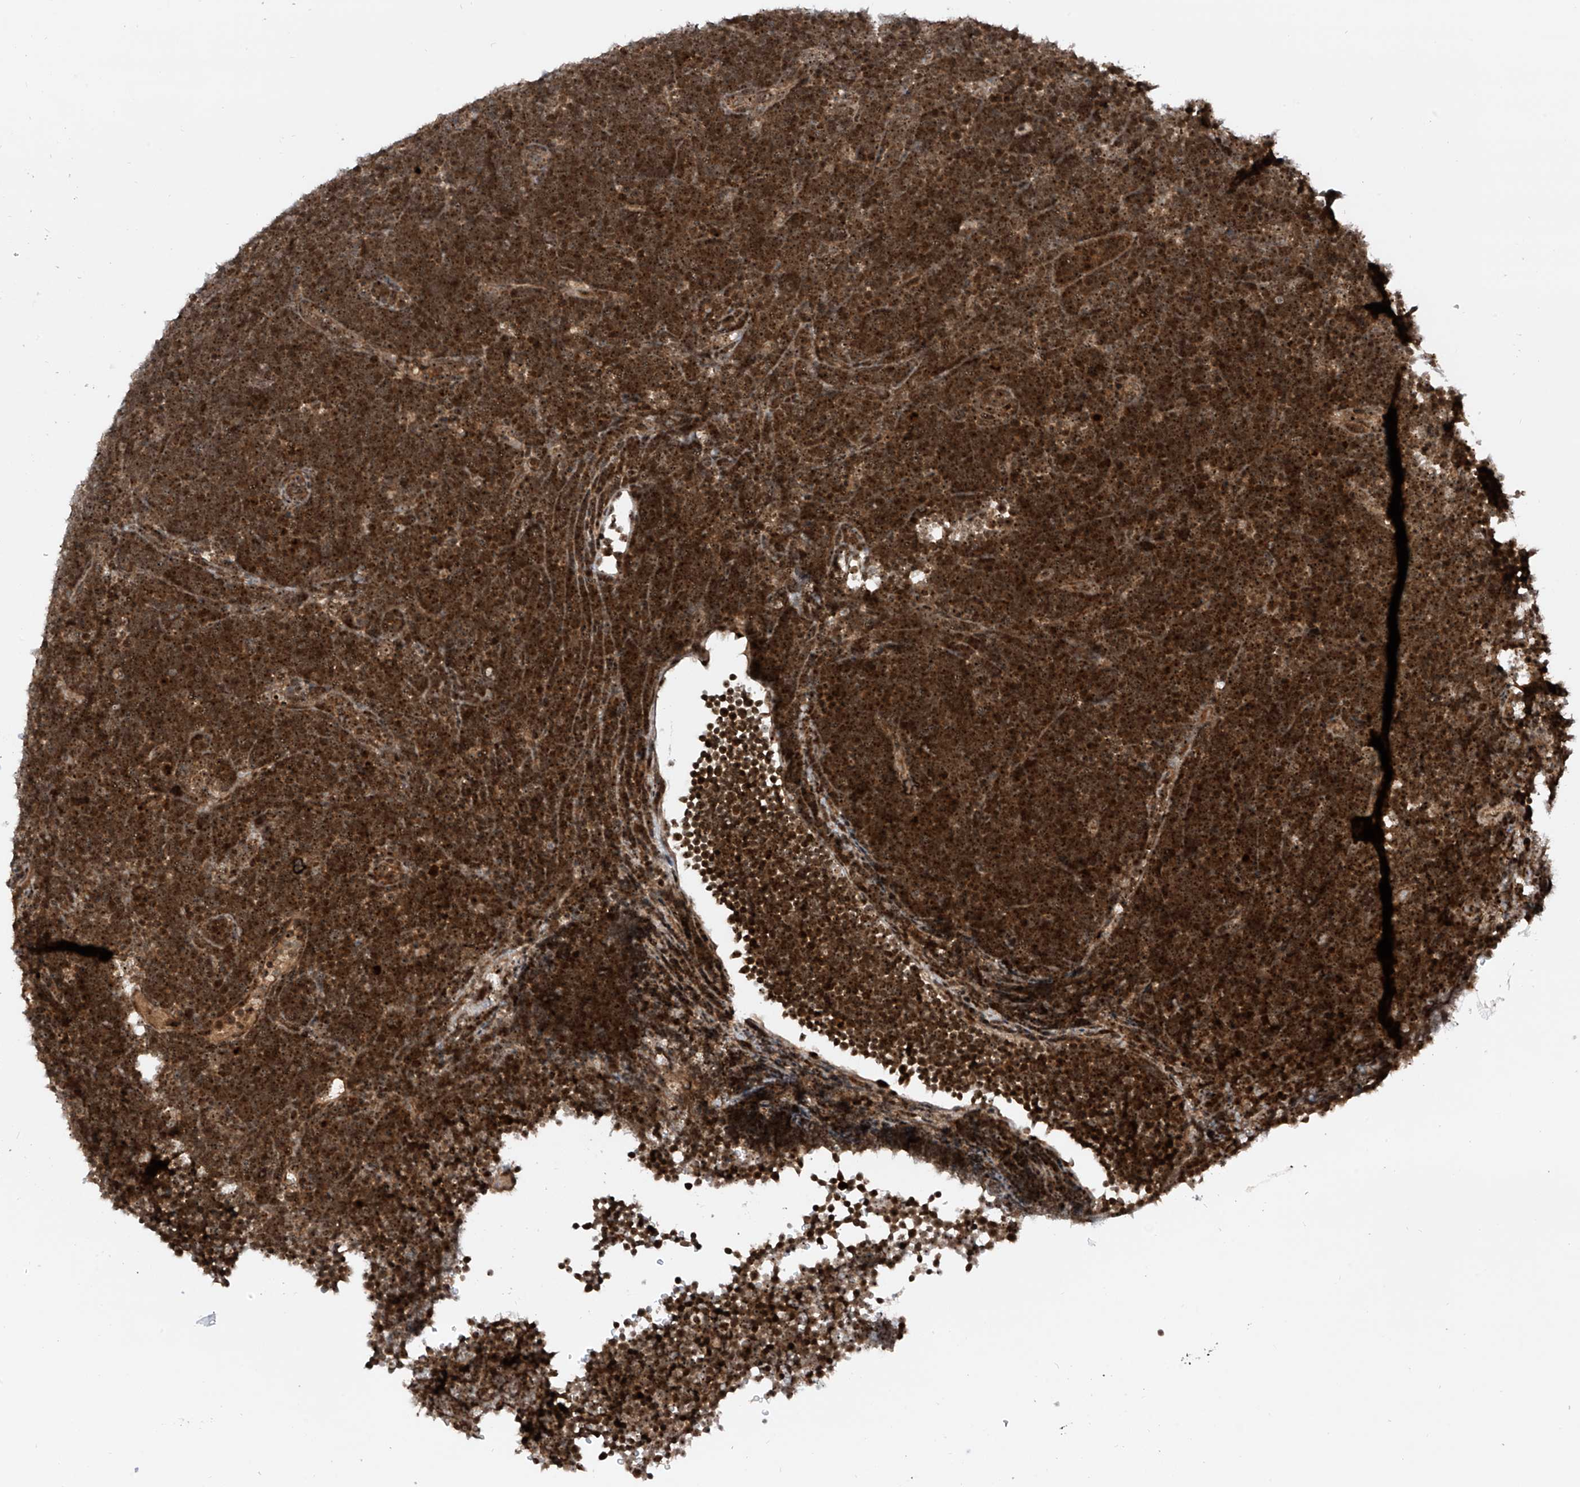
{"staining": {"intensity": "strong", "quantity": ">75%", "location": "cytoplasmic/membranous,nuclear"}, "tissue": "lymphoma", "cell_type": "Tumor cells", "image_type": "cancer", "snomed": [{"axis": "morphology", "description": "Malignant lymphoma, non-Hodgkin's type, High grade"}, {"axis": "topography", "description": "Lymph node"}], "caption": "A histopathology image of lymphoma stained for a protein exhibits strong cytoplasmic/membranous and nuclear brown staining in tumor cells.", "gene": "C1orf131", "patient": {"sex": "male", "age": 13}}